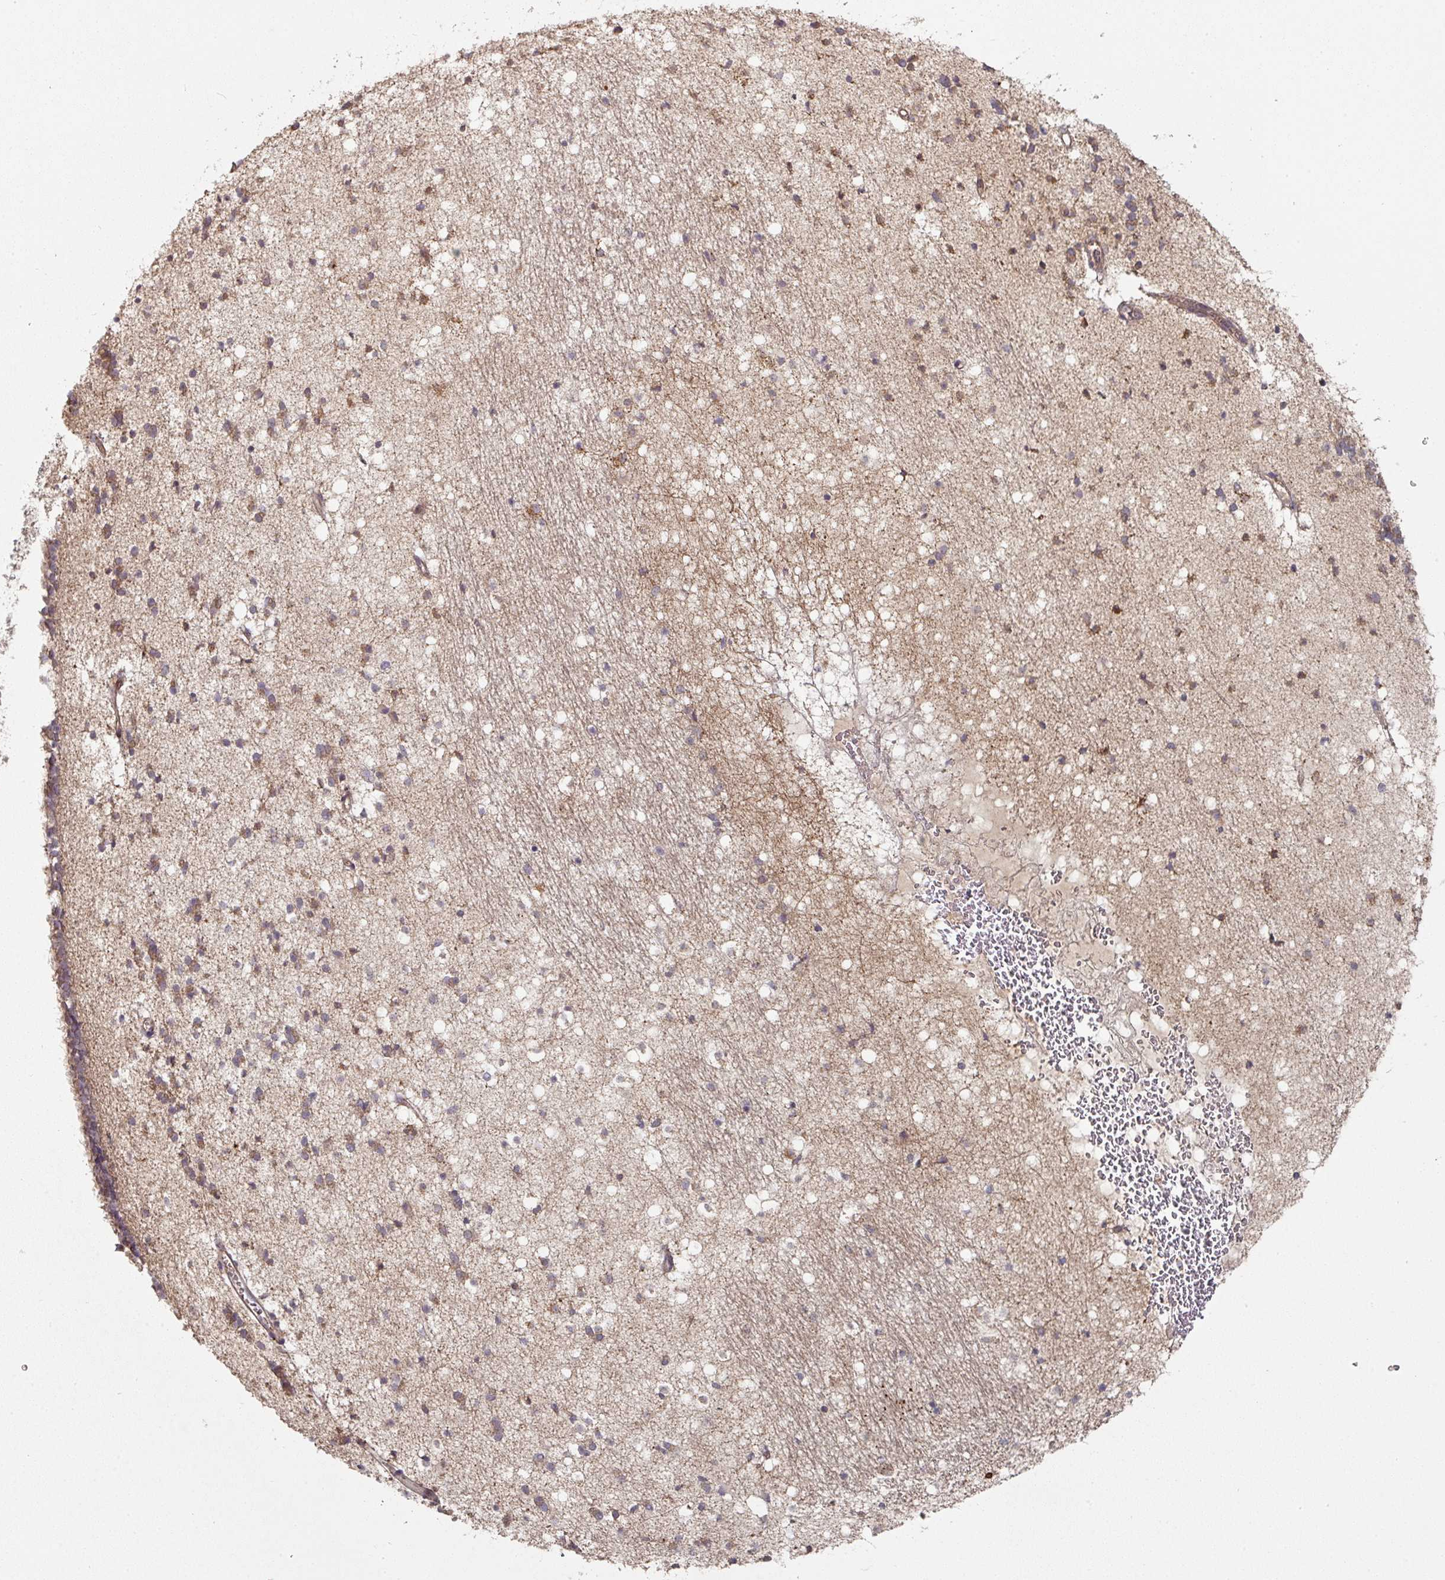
{"staining": {"intensity": "moderate", "quantity": "<25%", "location": "cytoplasmic/membranous"}, "tissue": "caudate", "cell_type": "Glial cells", "image_type": "normal", "snomed": [{"axis": "morphology", "description": "Normal tissue, NOS"}, {"axis": "topography", "description": "Lateral ventricle wall"}], "caption": "A brown stain labels moderate cytoplasmic/membranous staining of a protein in glial cells of benign caudate.", "gene": "DNAJC7", "patient": {"sex": "male", "age": 37}}